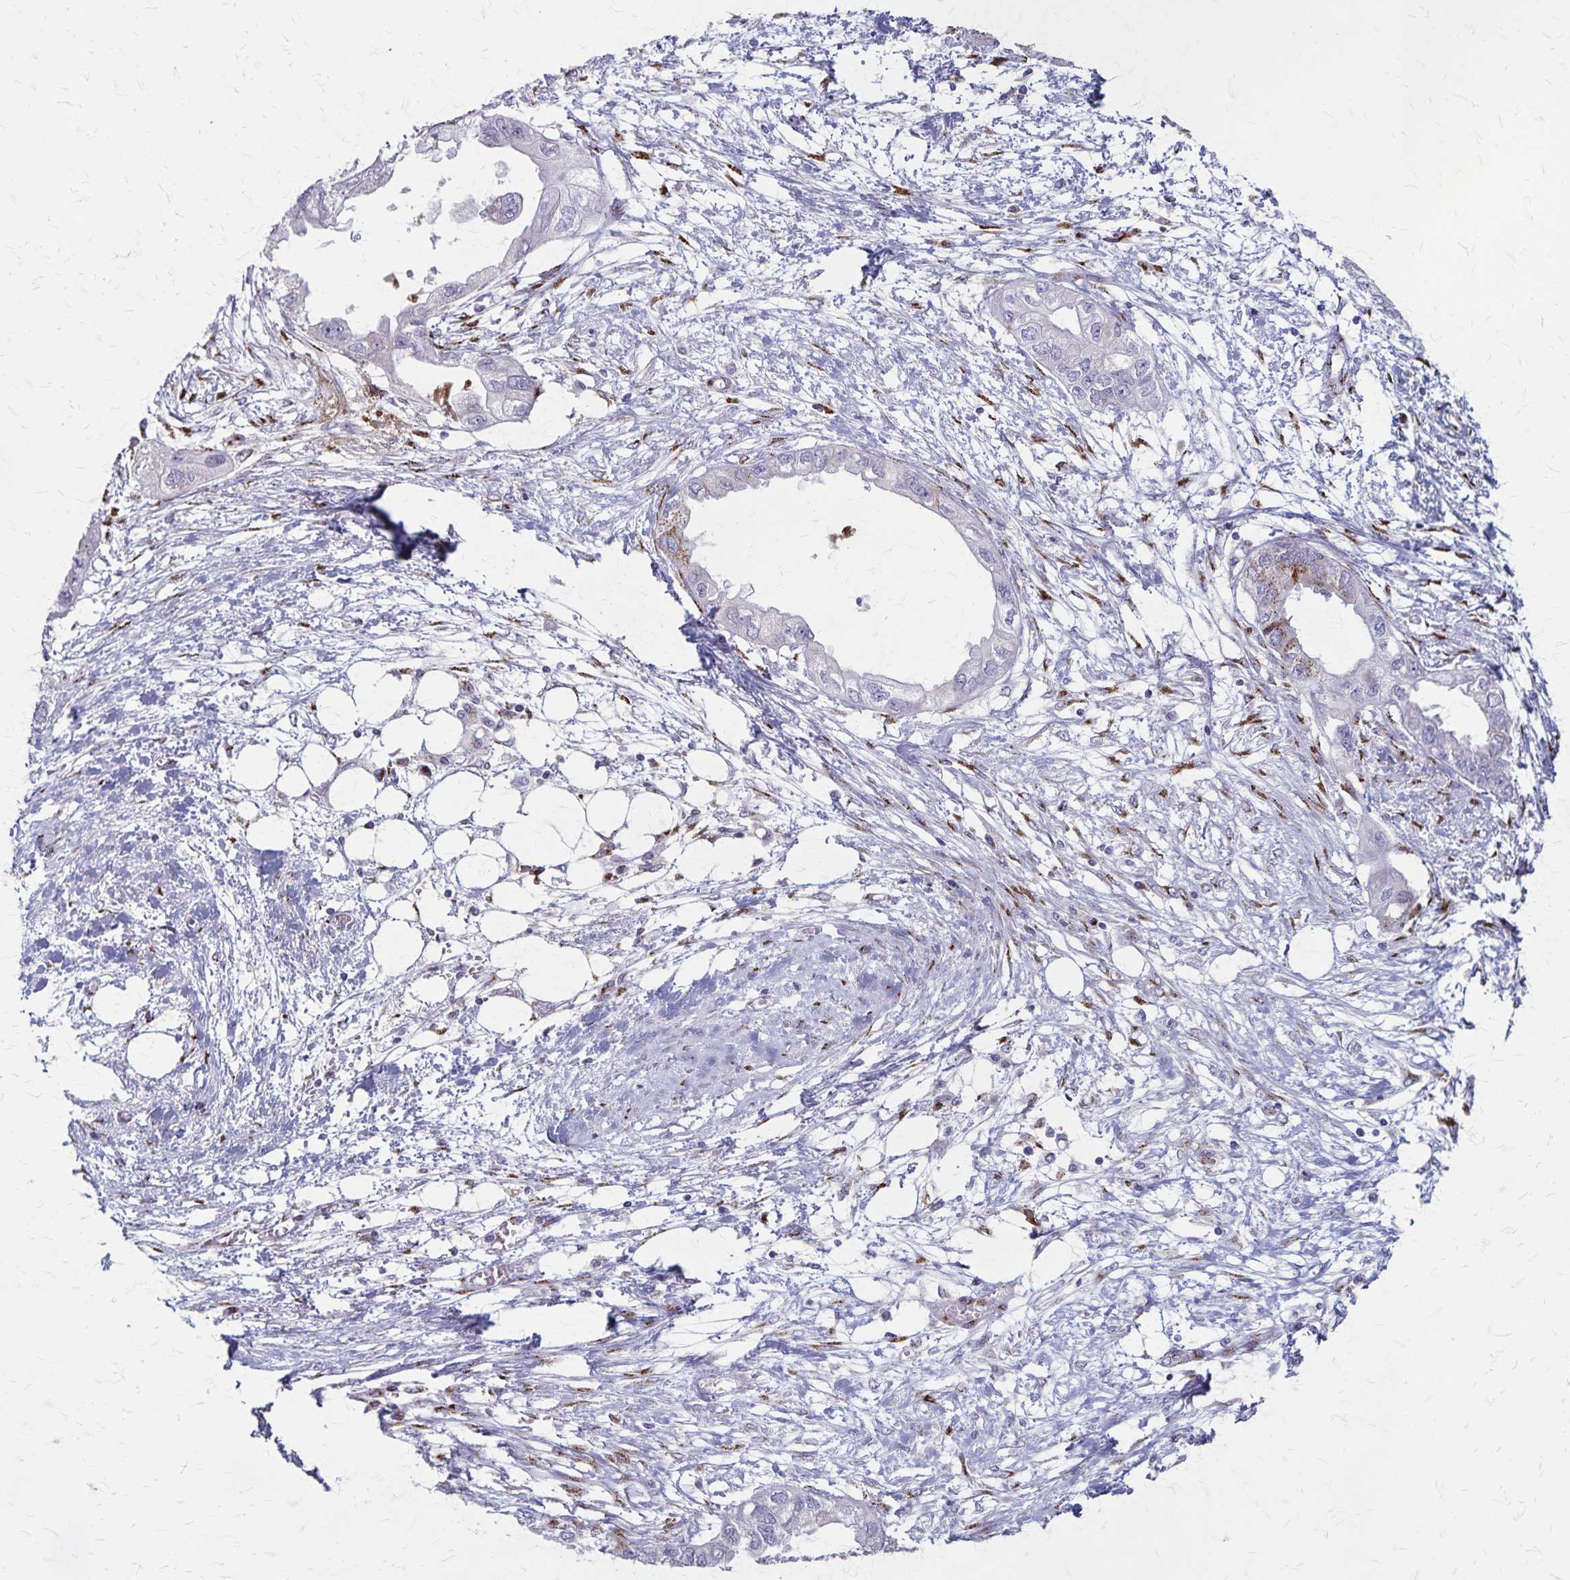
{"staining": {"intensity": "weak", "quantity": "<25%", "location": "cytoplasmic/membranous"}, "tissue": "endometrial cancer", "cell_type": "Tumor cells", "image_type": "cancer", "snomed": [{"axis": "morphology", "description": "Adenocarcinoma, NOS"}, {"axis": "morphology", "description": "Adenocarcinoma, metastatic, NOS"}, {"axis": "topography", "description": "Adipose tissue"}, {"axis": "topography", "description": "Endometrium"}], "caption": "There is no significant staining in tumor cells of endometrial adenocarcinoma.", "gene": "MCFD2", "patient": {"sex": "female", "age": 67}}